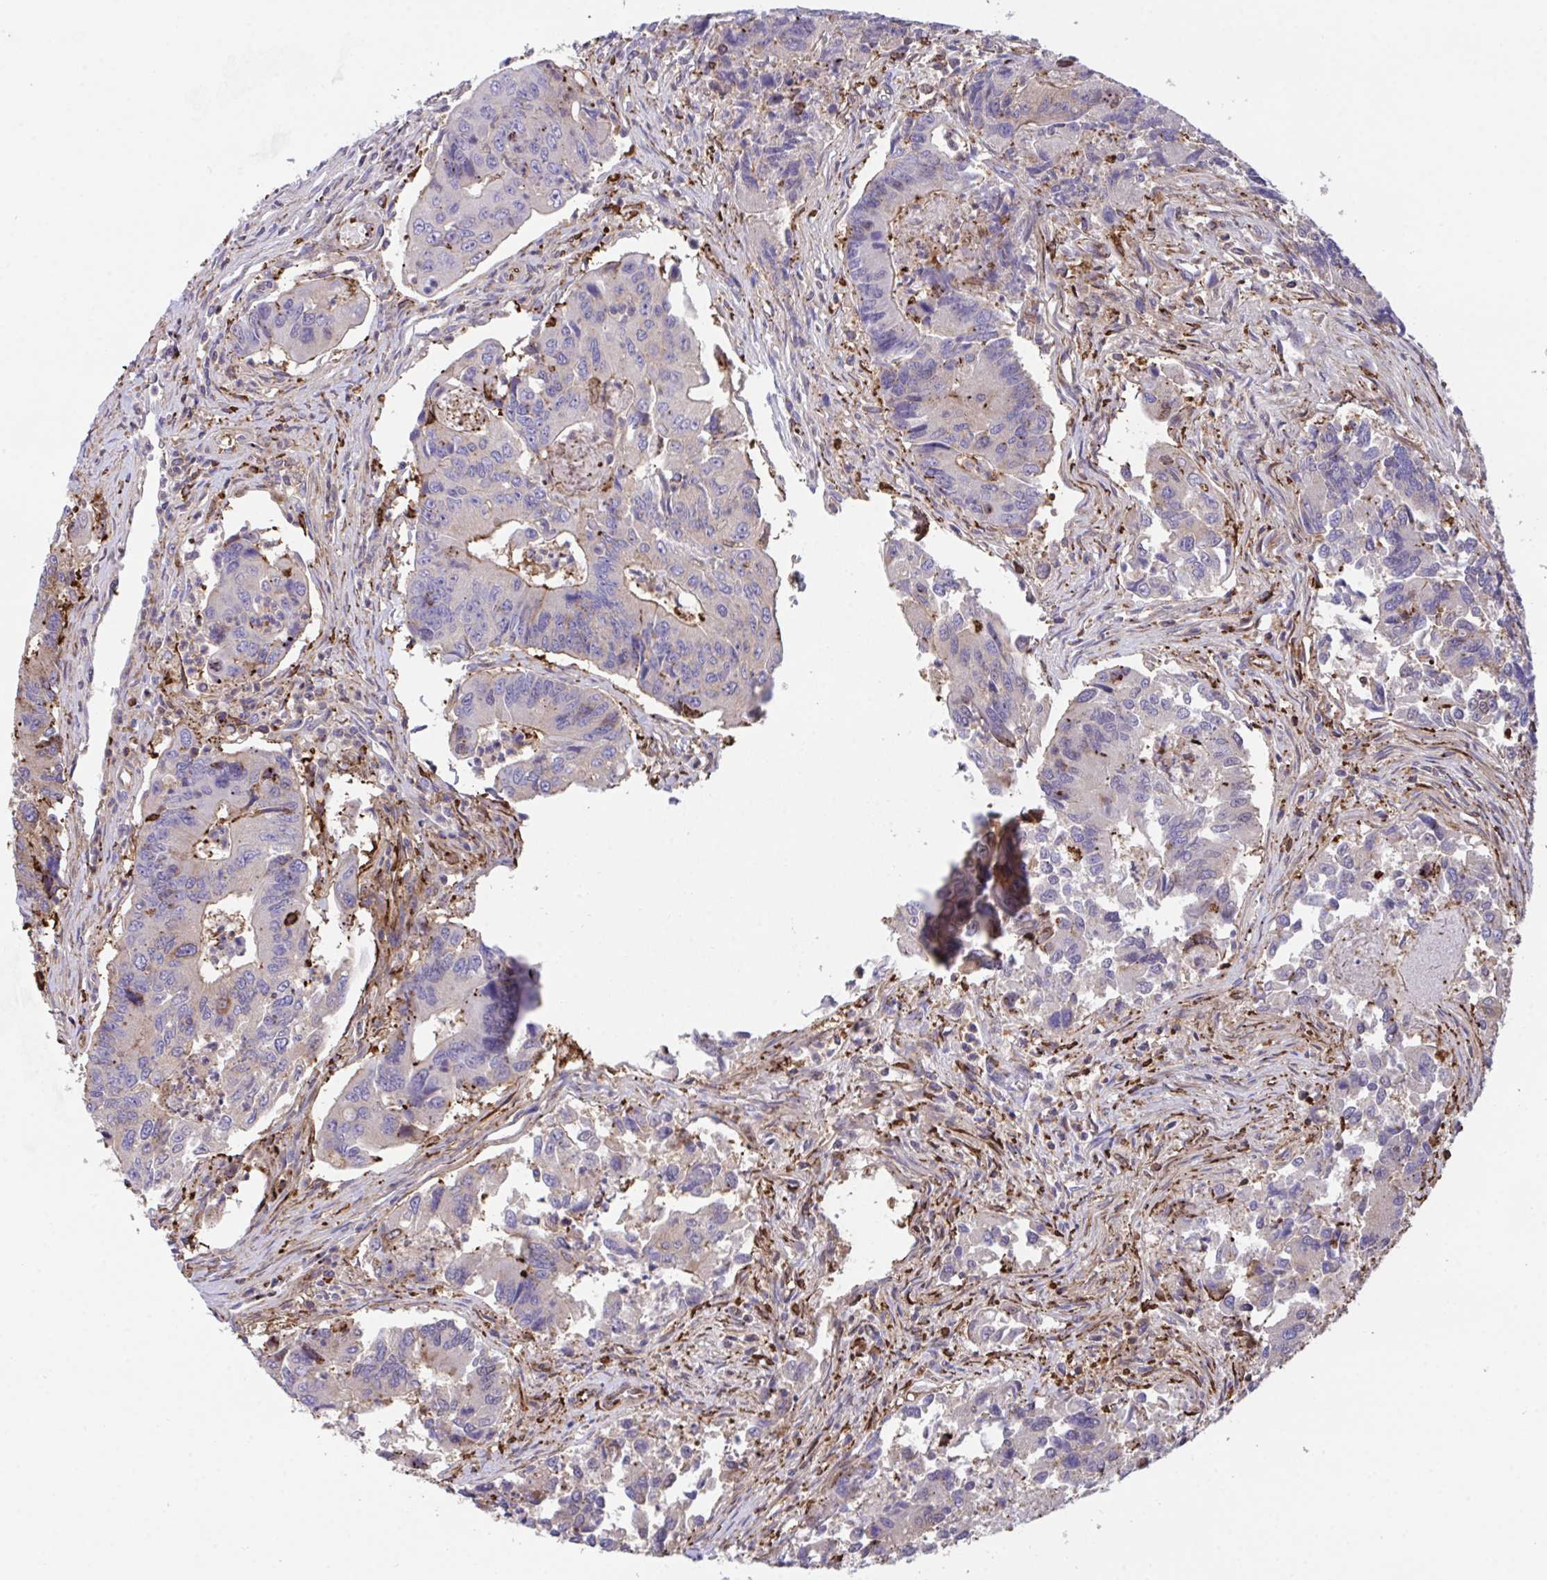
{"staining": {"intensity": "moderate", "quantity": "<25%", "location": "cytoplasmic/membranous"}, "tissue": "colorectal cancer", "cell_type": "Tumor cells", "image_type": "cancer", "snomed": [{"axis": "morphology", "description": "Adenocarcinoma, NOS"}, {"axis": "topography", "description": "Colon"}], "caption": "The image demonstrates a brown stain indicating the presence of a protein in the cytoplasmic/membranous of tumor cells in adenocarcinoma (colorectal).", "gene": "PPIH", "patient": {"sex": "female", "age": 67}}